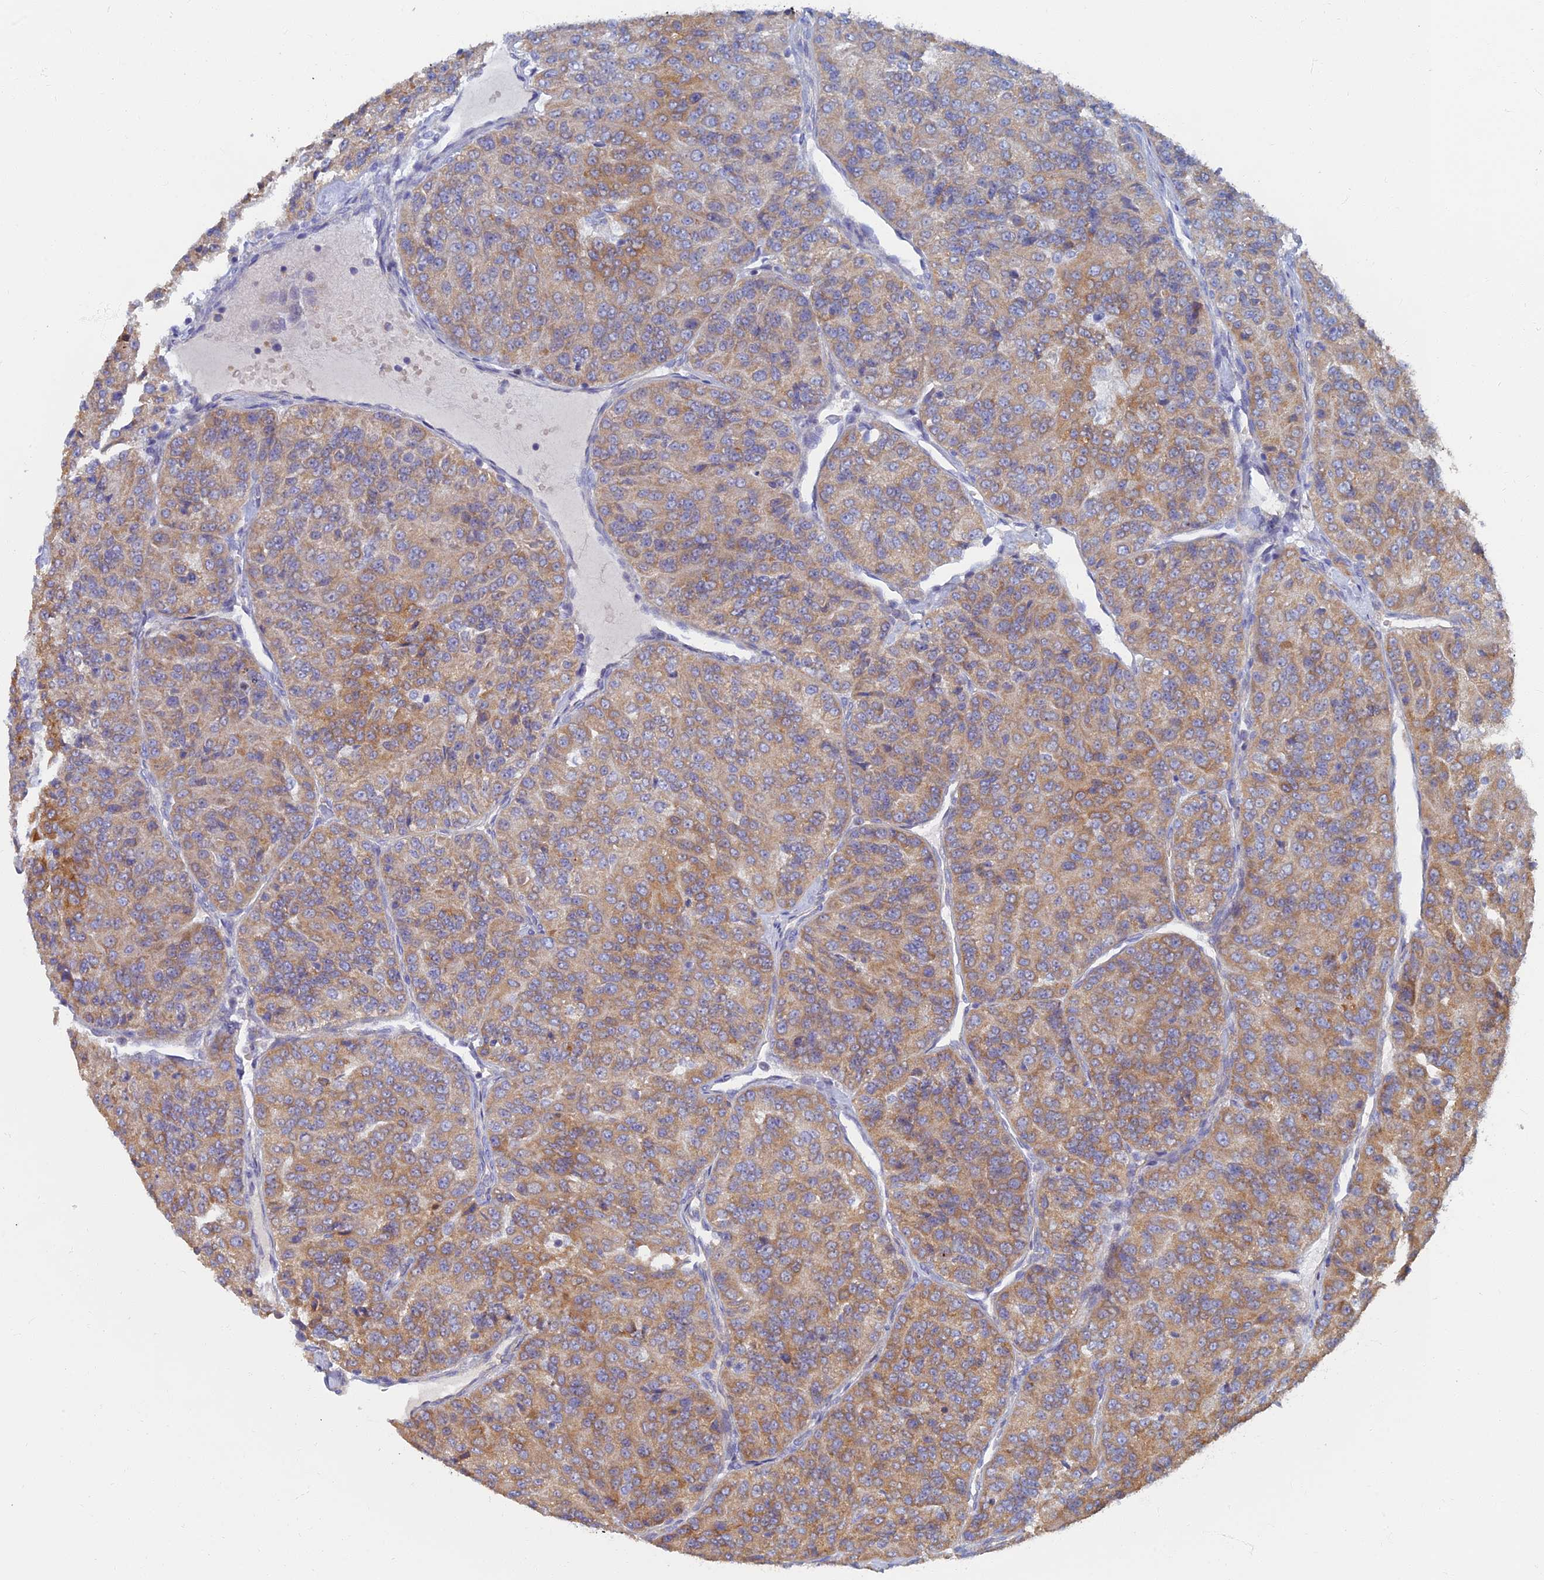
{"staining": {"intensity": "moderate", "quantity": "25%-75%", "location": "cytoplasmic/membranous"}, "tissue": "renal cancer", "cell_type": "Tumor cells", "image_type": "cancer", "snomed": [{"axis": "morphology", "description": "Adenocarcinoma, NOS"}, {"axis": "topography", "description": "Kidney"}], "caption": "Protein expression analysis of human renal cancer reveals moderate cytoplasmic/membranous staining in about 25%-75% of tumor cells.", "gene": "TMEM44", "patient": {"sex": "female", "age": 63}}